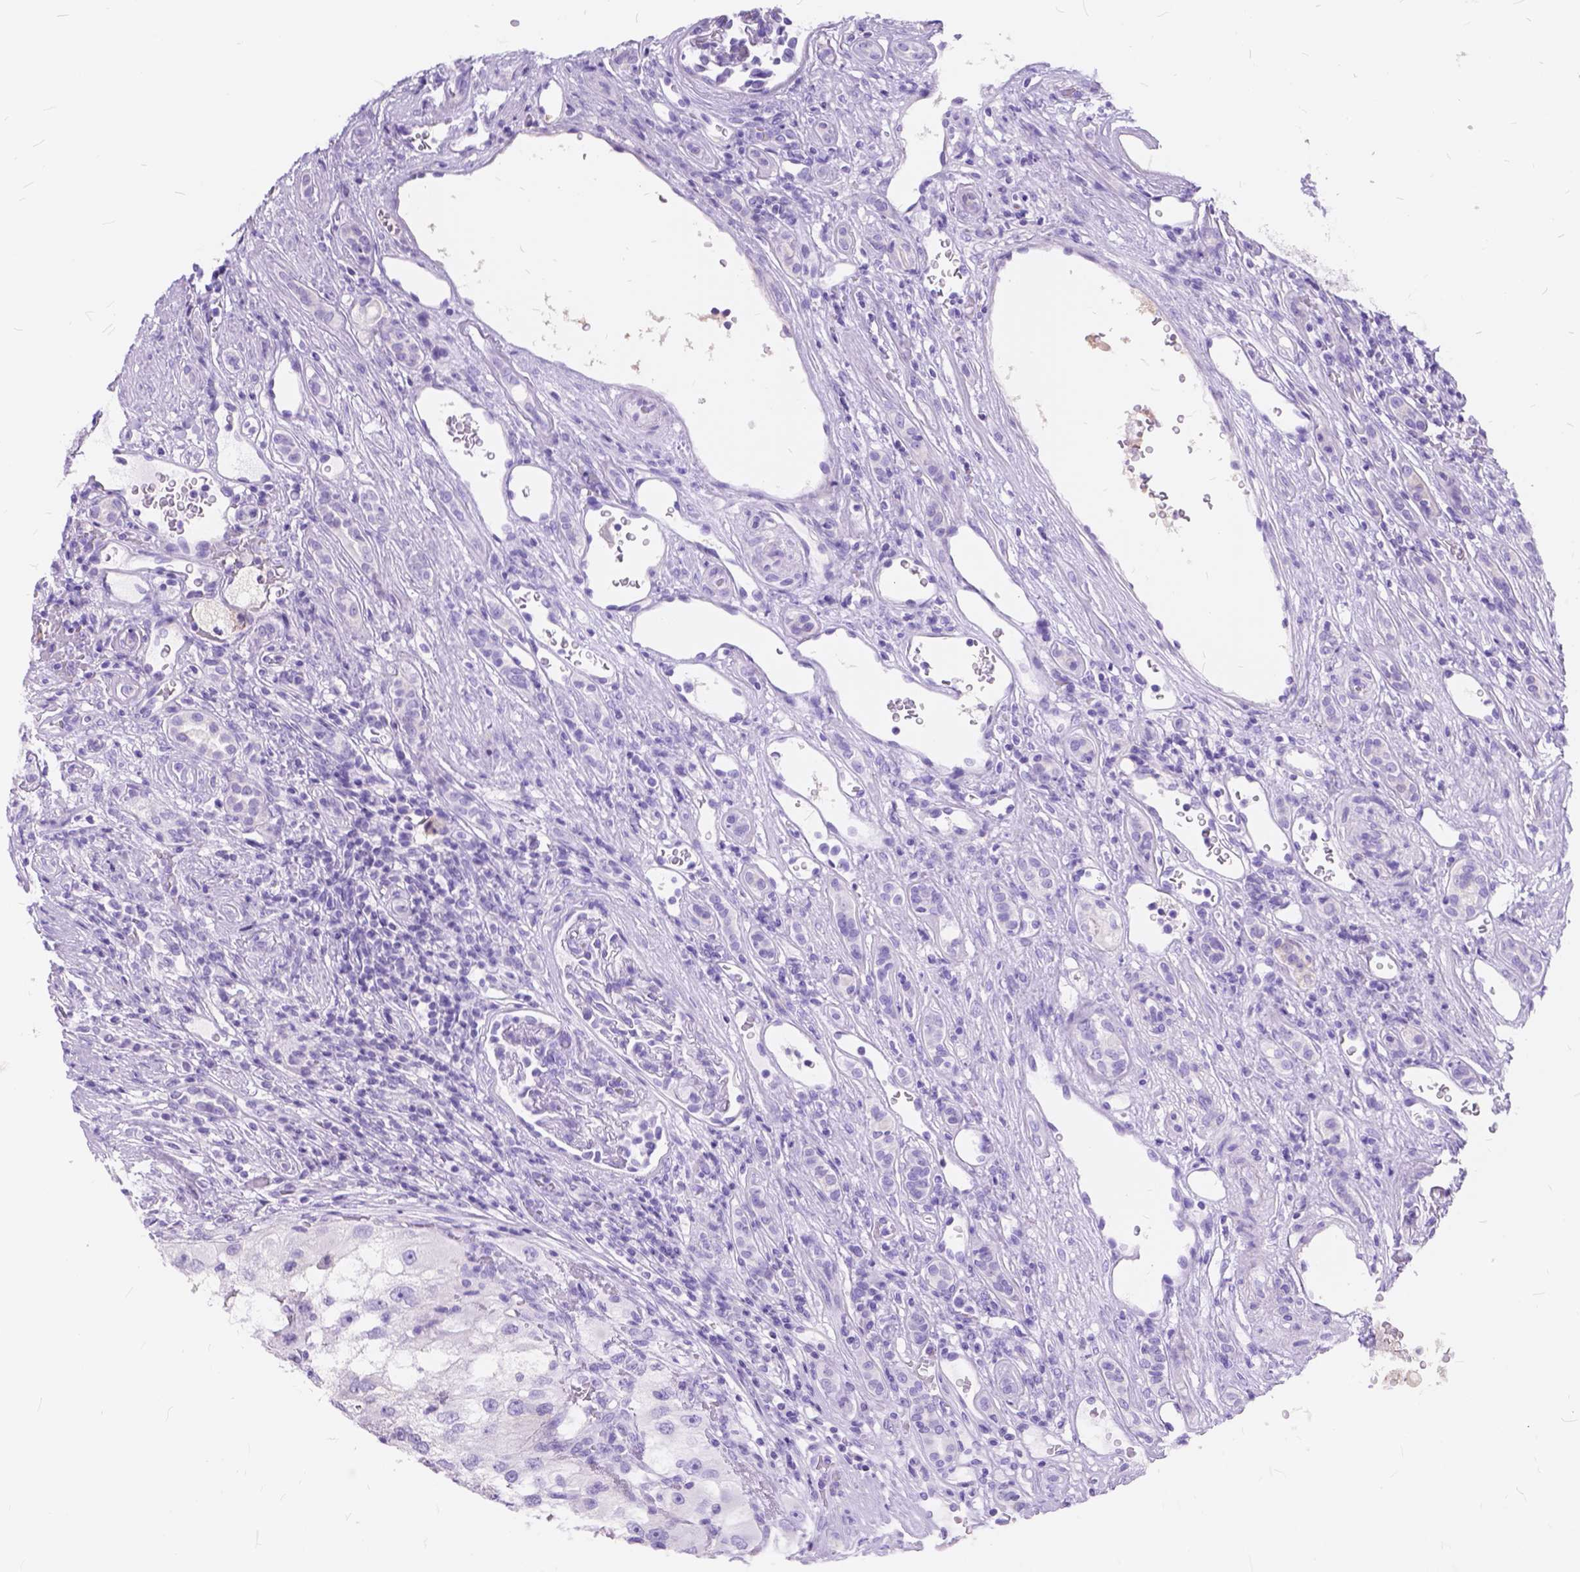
{"staining": {"intensity": "negative", "quantity": "none", "location": "none"}, "tissue": "renal cancer", "cell_type": "Tumor cells", "image_type": "cancer", "snomed": [{"axis": "morphology", "description": "Adenocarcinoma, NOS"}, {"axis": "topography", "description": "Kidney"}], "caption": "Renal cancer (adenocarcinoma) stained for a protein using immunohistochemistry displays no staining tumor cells.", "gene": "FOXL2", "patient": {"sex": "male", "age": 63}}